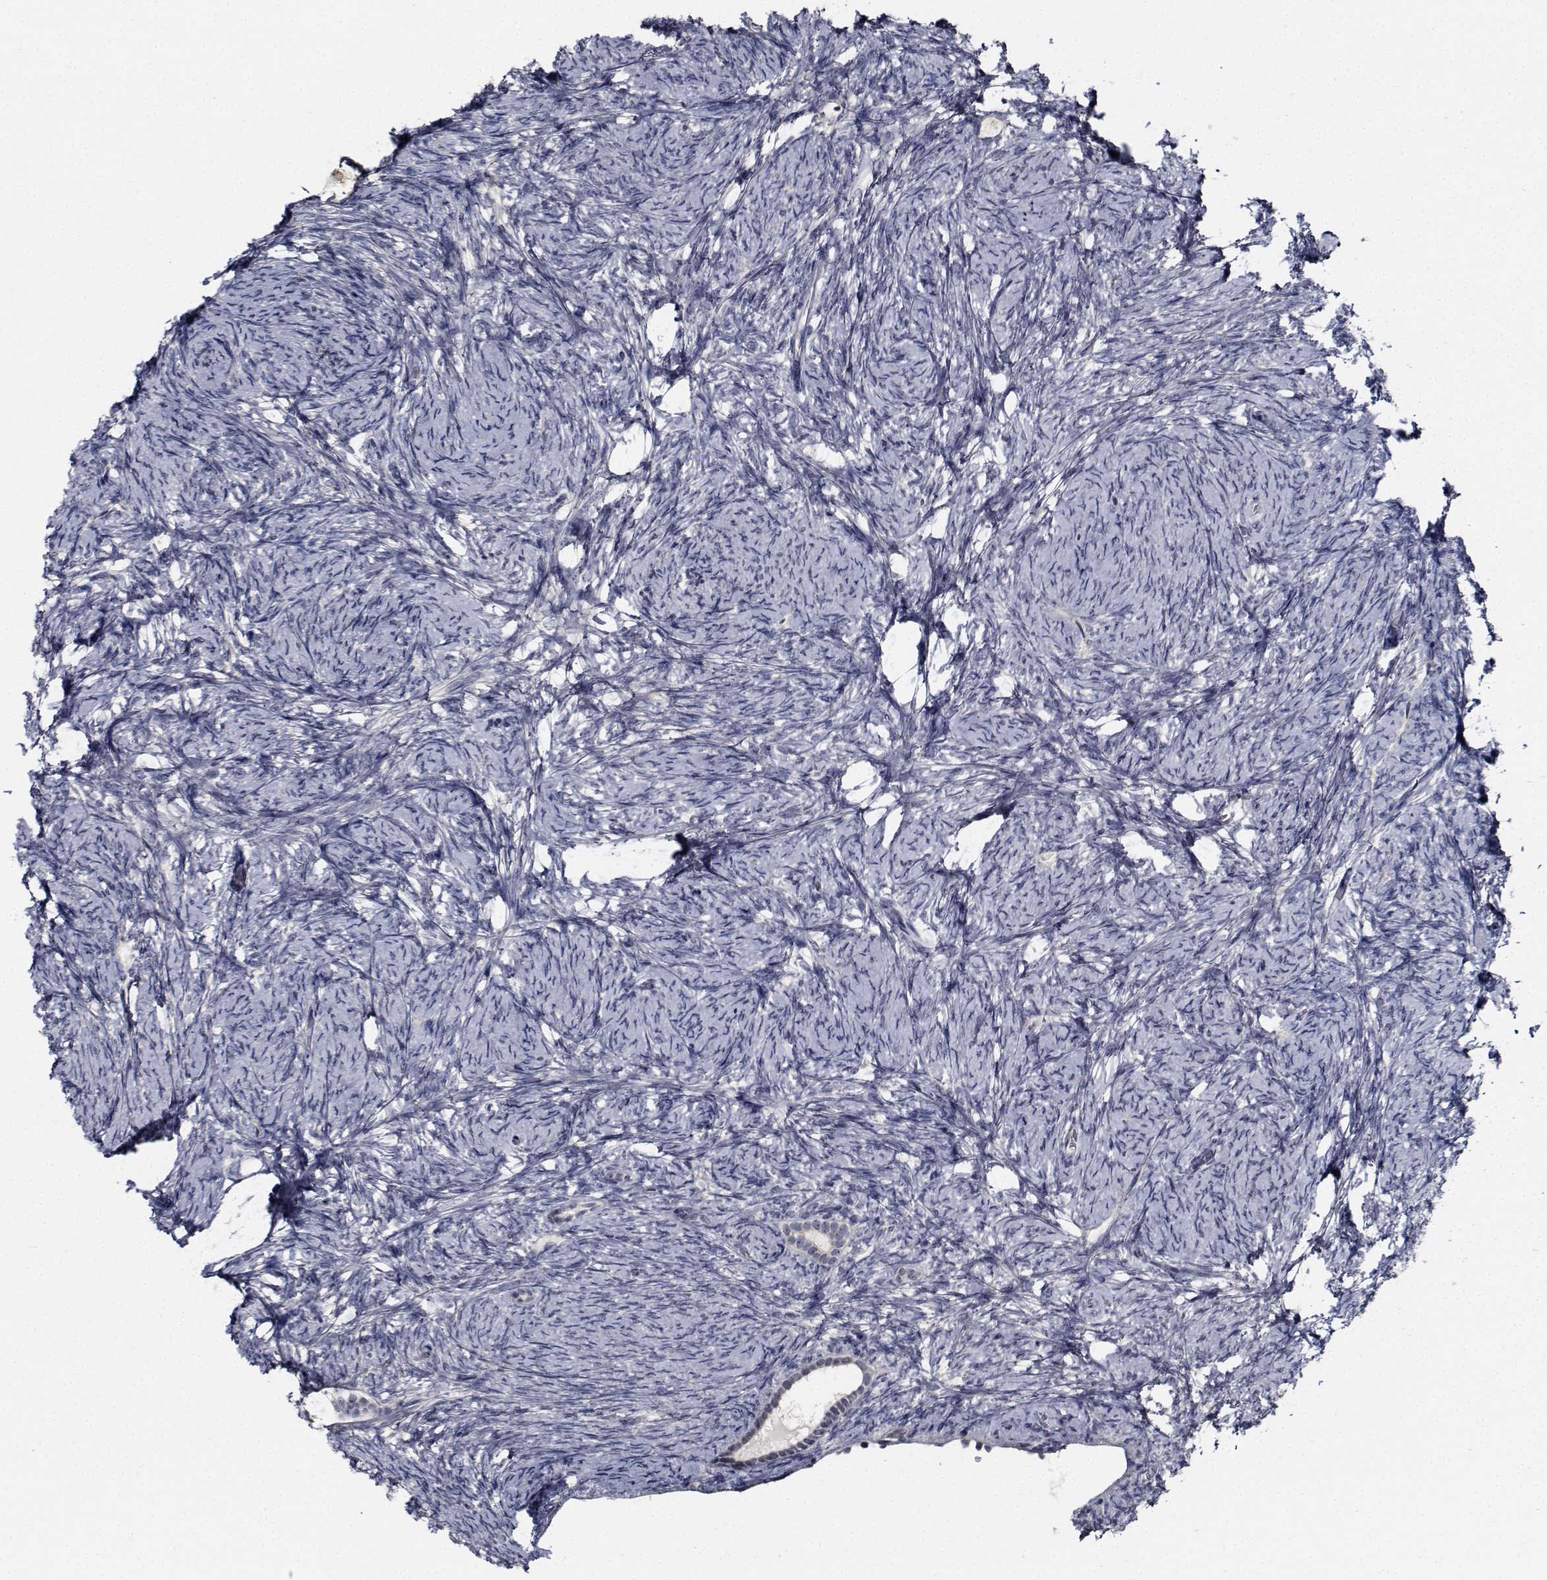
{"staining": {"intensity": "negative", "quantity": "none", "location": "none"}, "tissue": "ovary", "cell_type": "Ovarian stroma cells", "image_type": "normal", "snomed": [{"axis": "morphology", "description": "Normal tissue, NOS"}, {"axis": "topography", "description": "Ovary"}], "caption": "This is an IHC histopathology image of unremarkable ovary. There is no expression in ovarian stroma cells.", "gene": "NVL", "patient": {"sex": "female", "age": 34}}